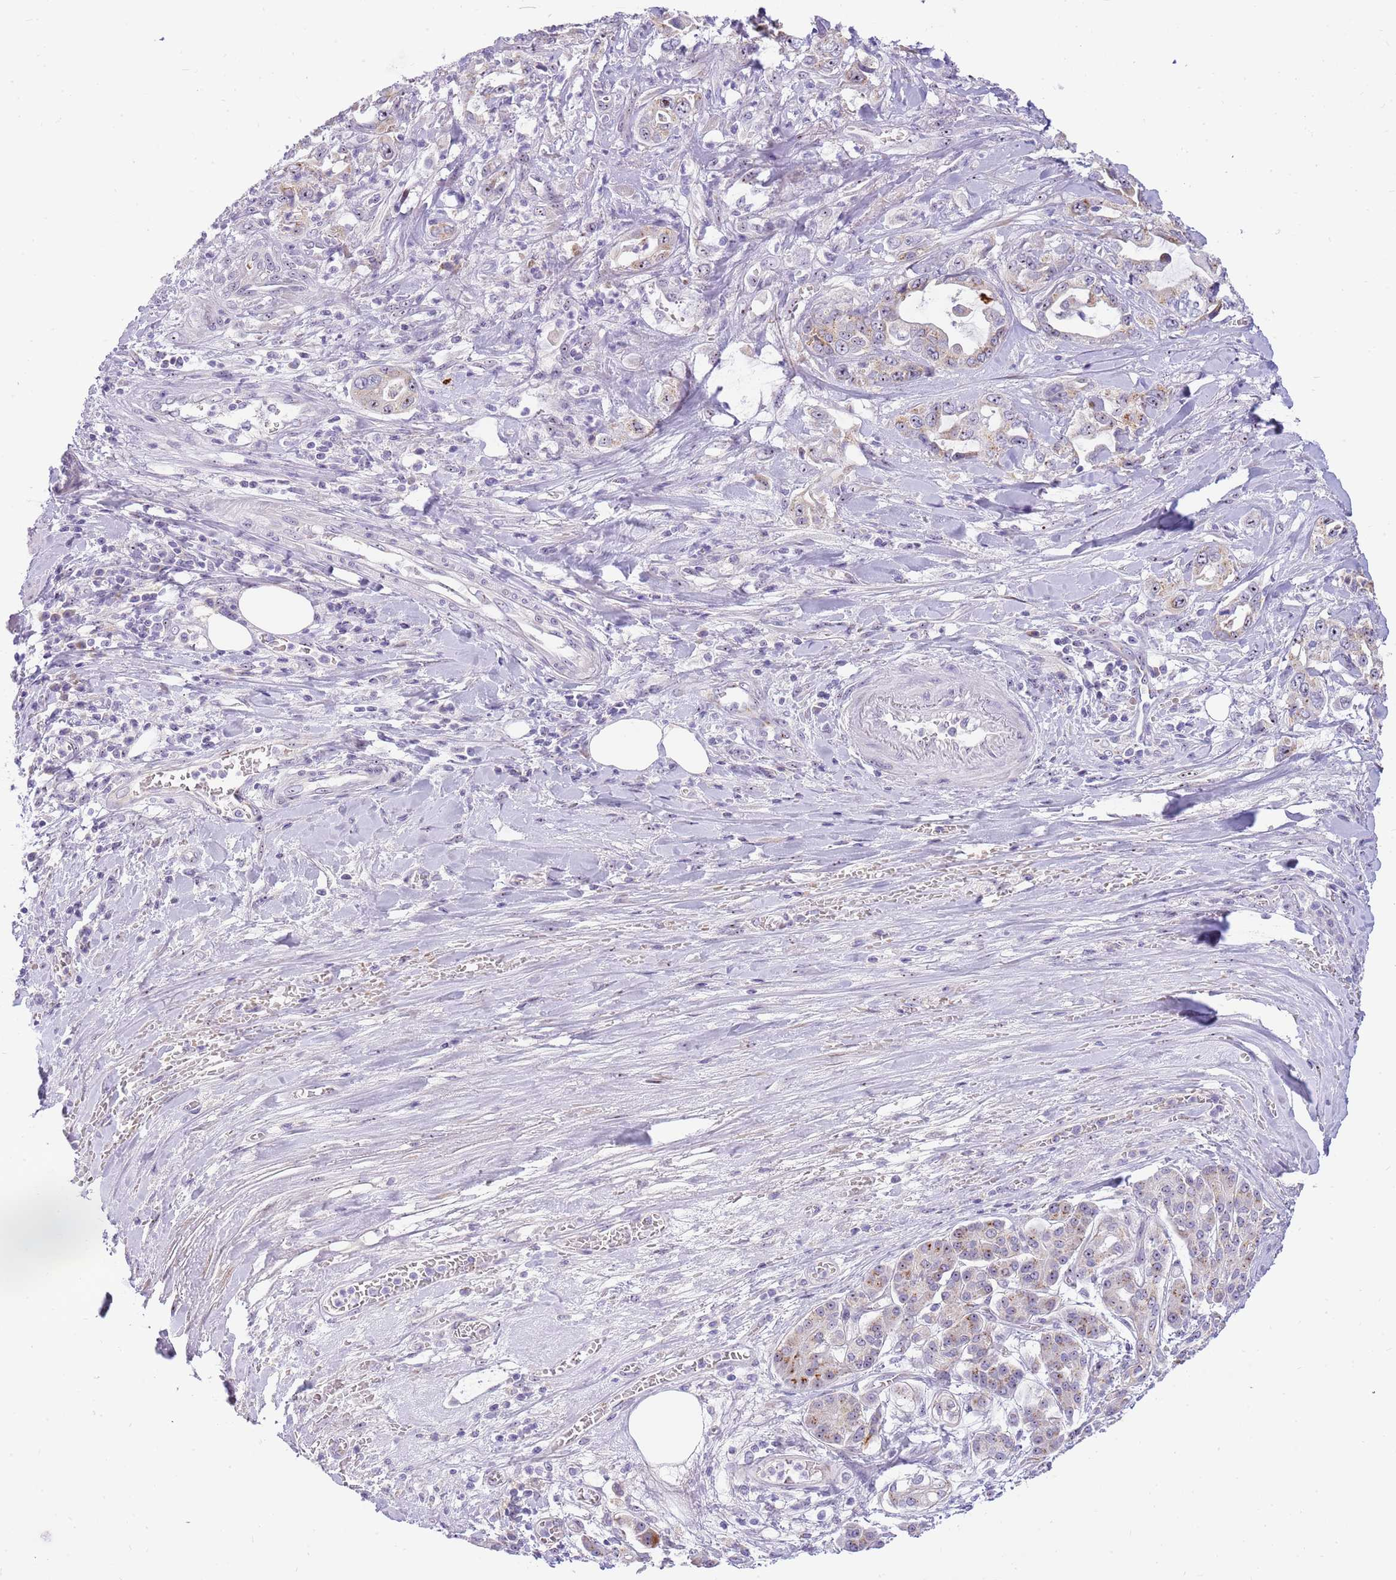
{"staining": {"intensity": "moderate", "quantity": "25%-75%", "location": "cytoplasmic/membranous,nuclear"}, "tissue": "pancreatic cancer", "cell_type": "Tumor cells", "image_type": "cancer", "snomed": [{"axis": "morphology", "description": "Adenocarcinoma, NOS"}, {"axis": "topography", "description": "Pancreas"}], "caption": "Protein expression analysis of human adenocarcinoma (pancreatic) reveals moderate cytoplasmic/membranous and nuclear expression in approximately 25%-75% of tumor cells.", "gene": "DNAJA3", "patient": {"sex": "female", "age": 61}}